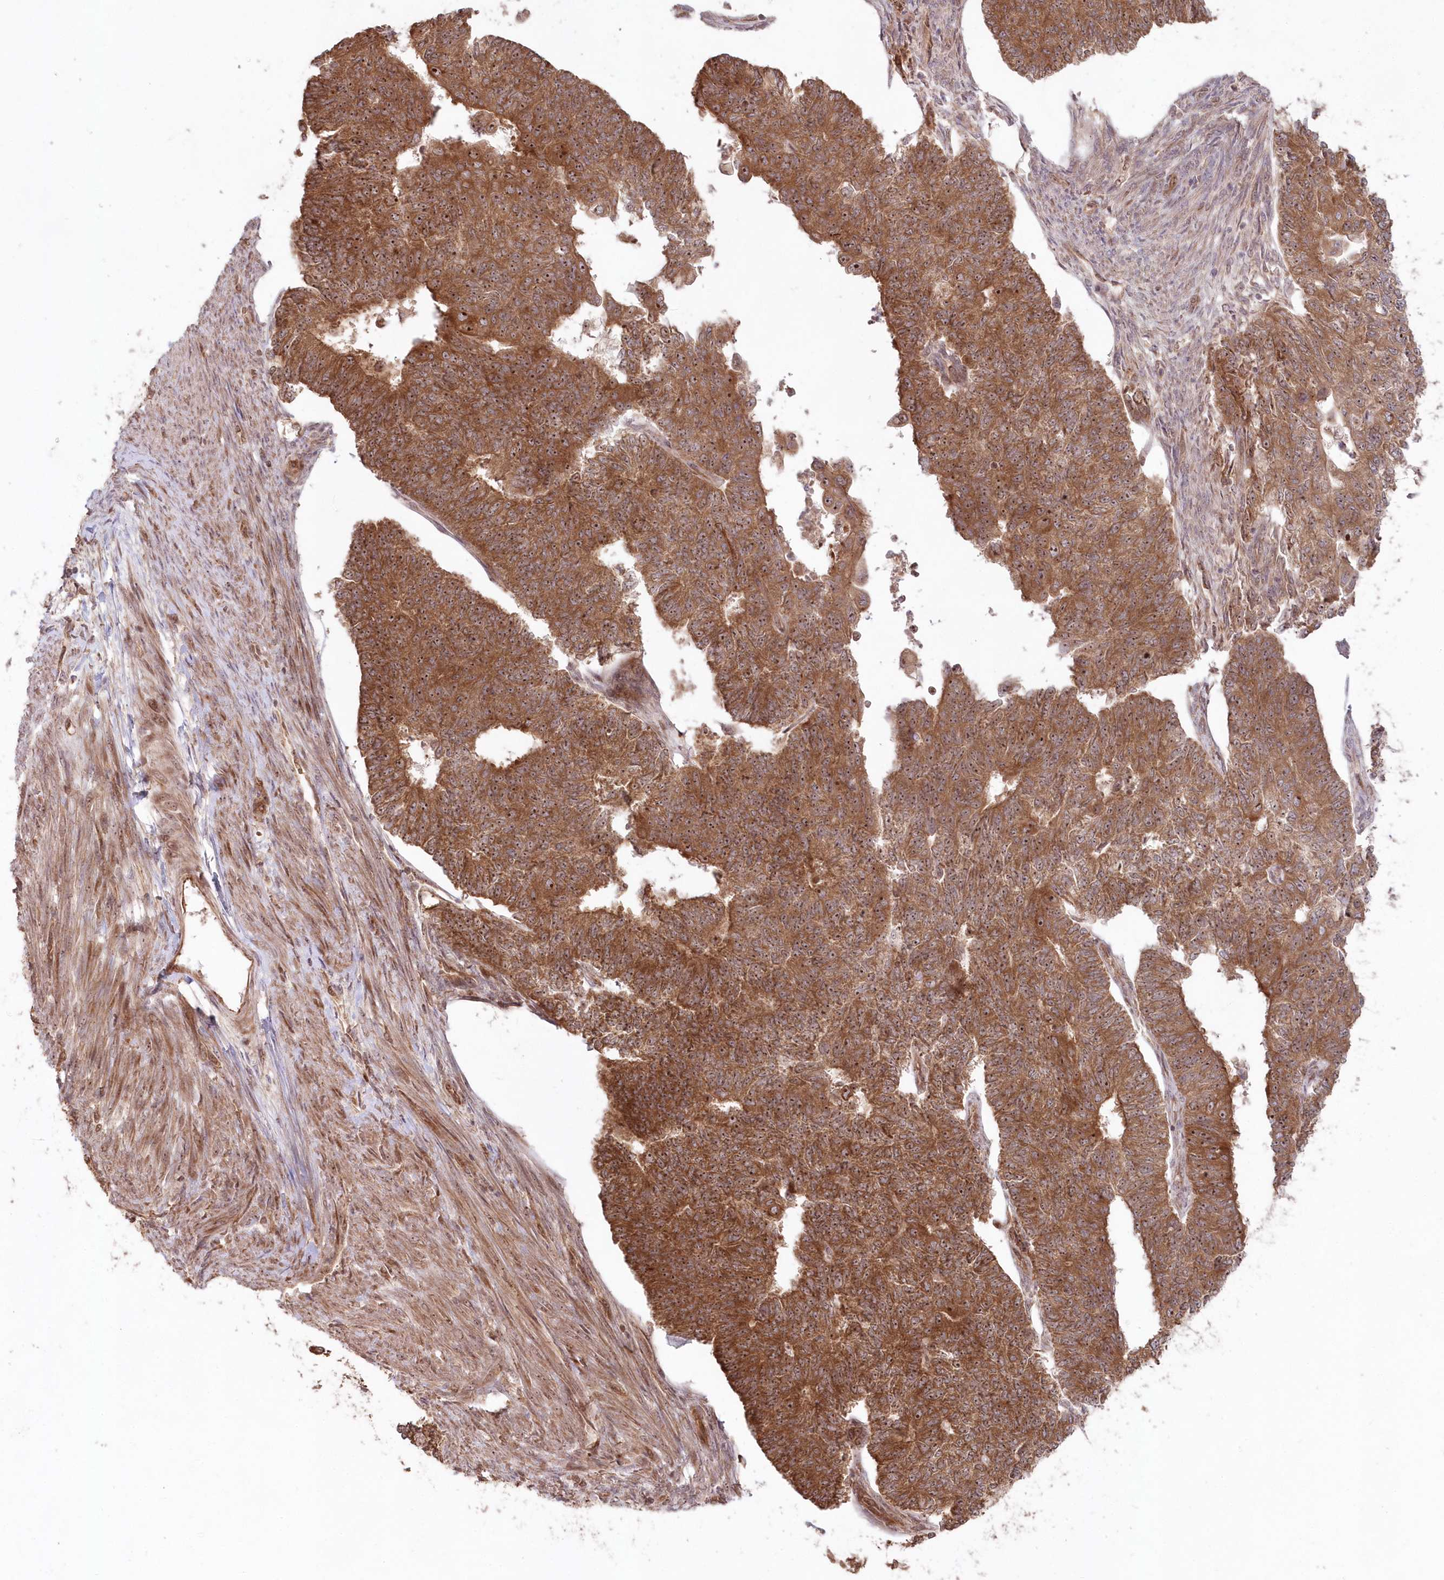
{"staining": {"intensity": "moderate", "quantity": ">75%", "location": "cytoplasmic/membranous,nuclear"}, "tissue": "endometrial cancer", "cell_type": "Tumor cells", "image_type": "cancer", "snomed": [{"axis": "morphology", "description": "Adenocarcinoma, NOS"}, {"axis": "topography", "description": "Endometrium"}], "caption": "Human endometrial cancer stained for a protein (brown) reveals moderate cytoplasmic/membranous and nuclear positive expression in approximately >75% of tumor cells.", "gene": "SERINC1", "patient": {"sex": "female", "age": 32}}